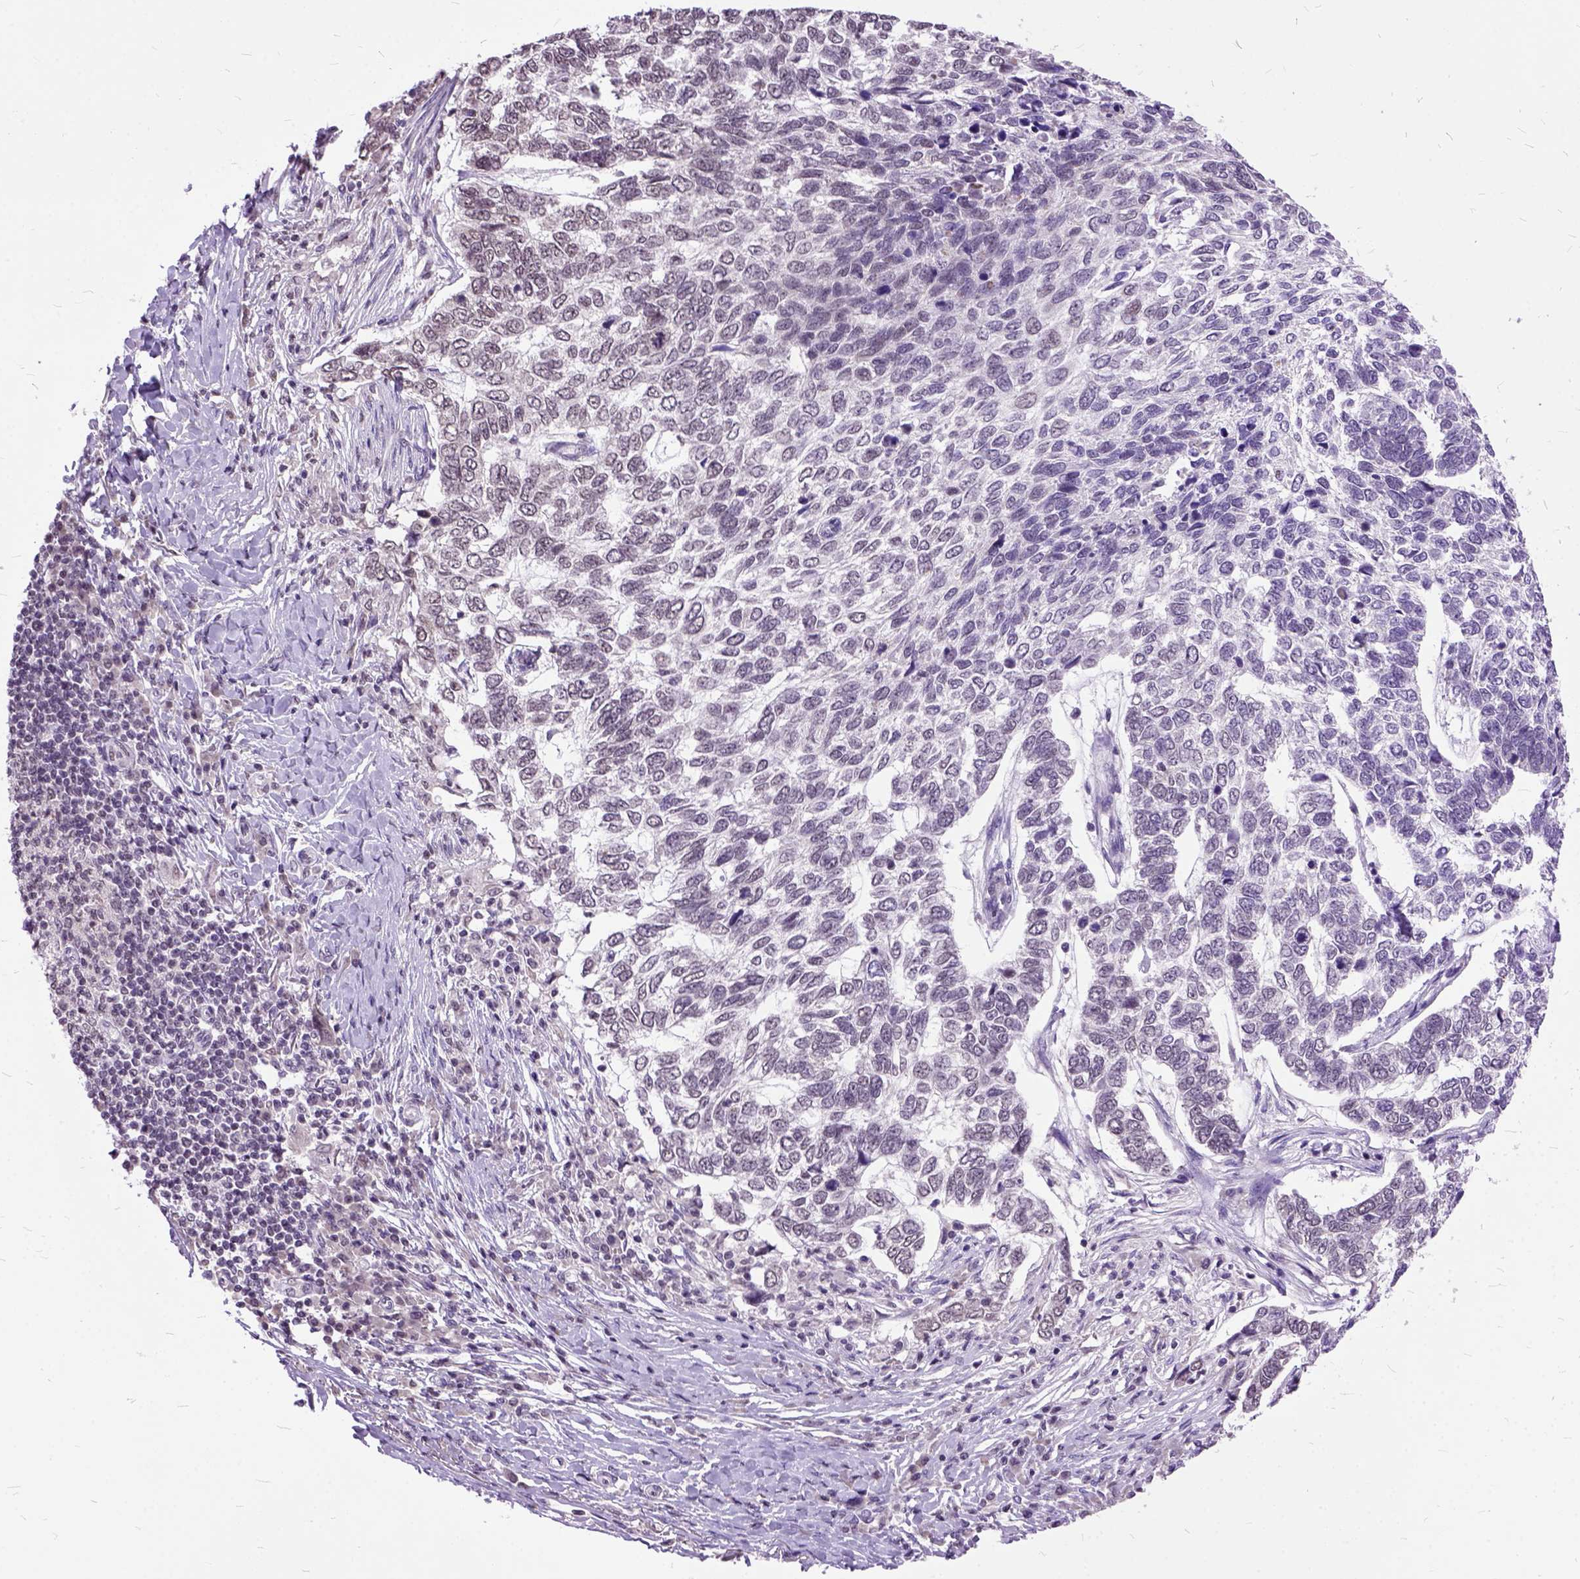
{"staining": {"intensity": "negative", "quantity": "none", "location": "none"}, "tissue": "skin cancer", "cell_type": "Tumor cells", "image_type": "cancer", "snomed": [{"axis": "morphology", "description": "Basal cell carcinoma"}, {"axis": "topography", "description": "Skin"}], "caption": "Immunohistochemical staining of human skin basal cell carcinoma demonstrates no significant staining in tumor cells.", "gene": "ORC5", "patient": {"sex": "female", "age": 65}}